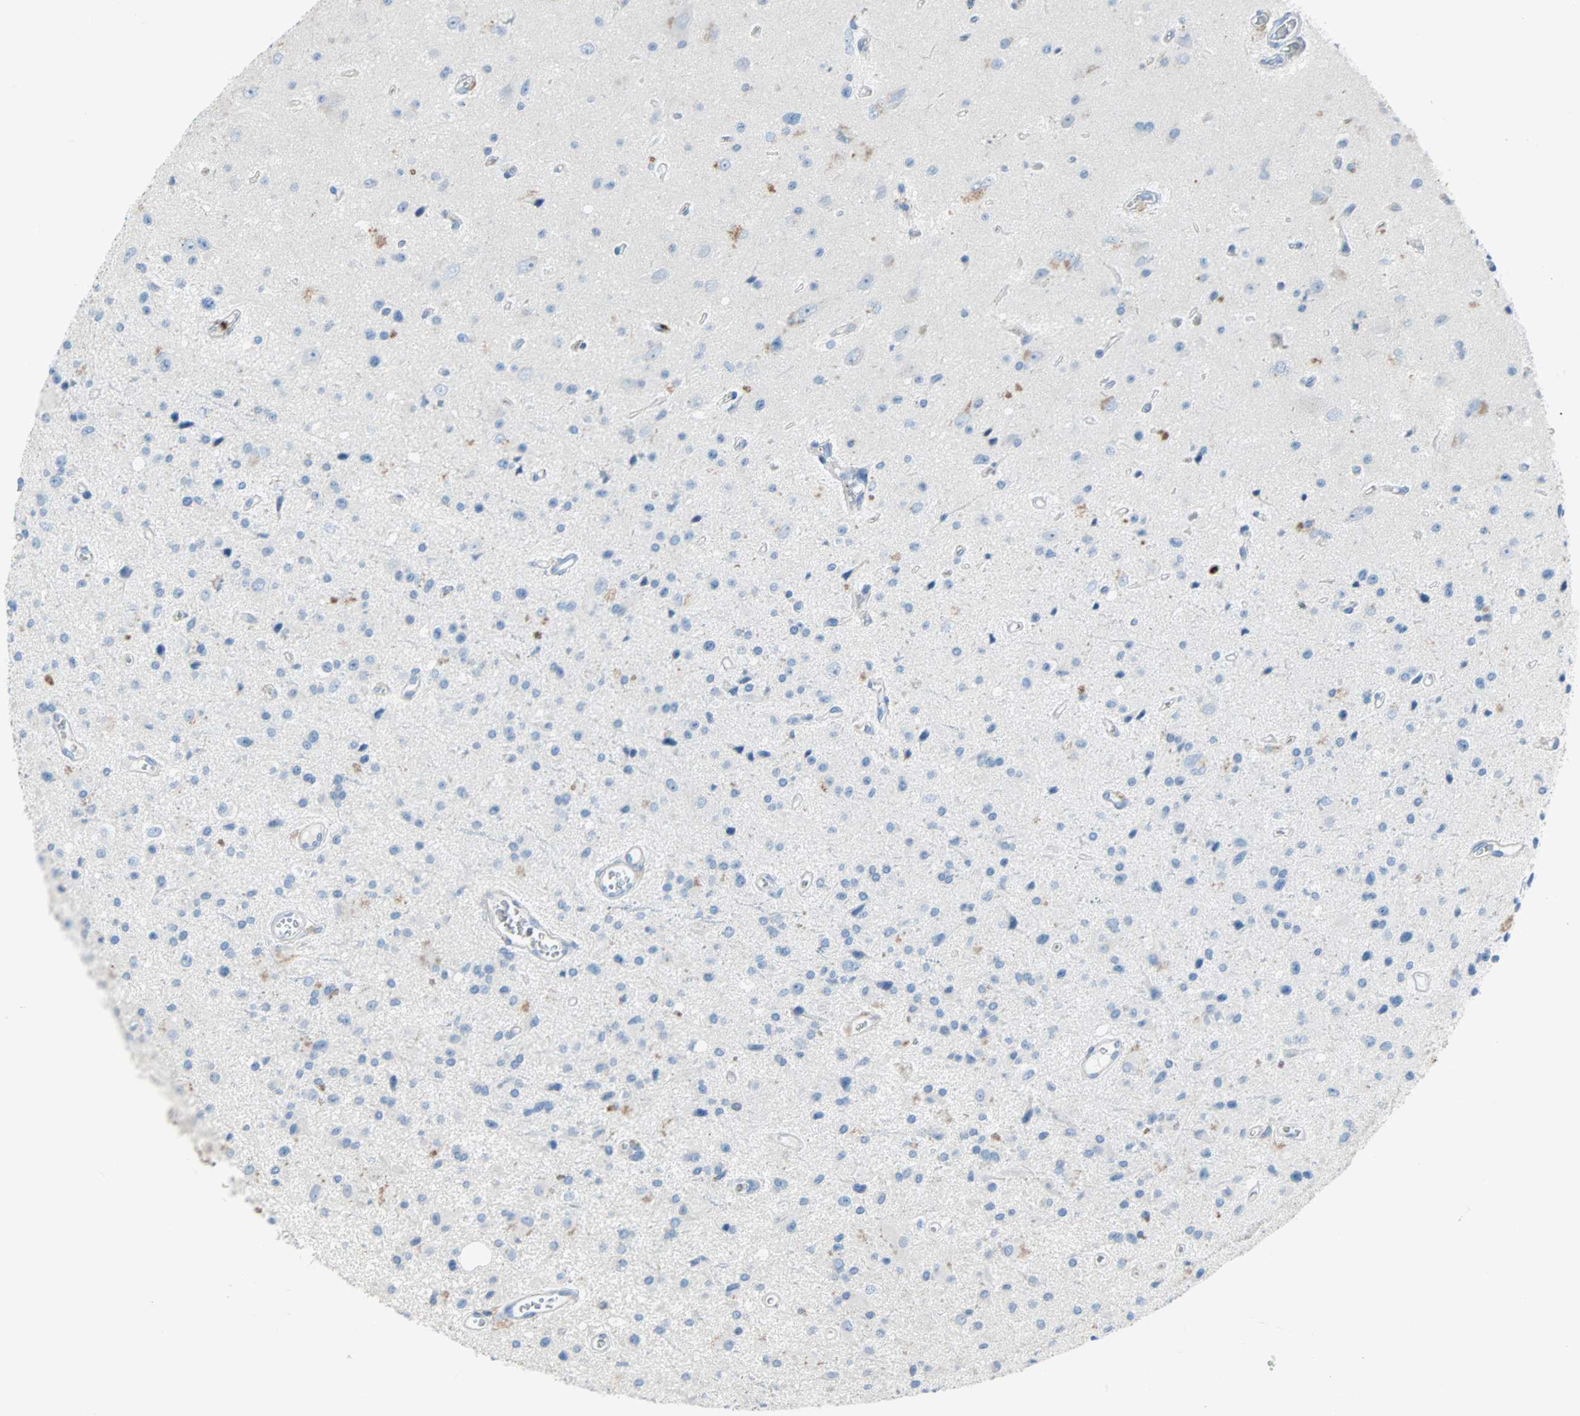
{"staining": {"intensity": "negative", "quantity": "none", "location": "none"}, "tissue": "glioma", "cell_type": "Tumor cells", "image_type": "cancer", "snomed": [{"axis": "morphology", "description": "Glioma, malignant, Low grade"}, {"axis": "topography", "description": "Brain"}], "caption": "An image of human low-grade glioma (malignant) is negative for staining in tumor cells.", "gene": "CLEC4A", "patient": {"sex": "male", "age": 58}}